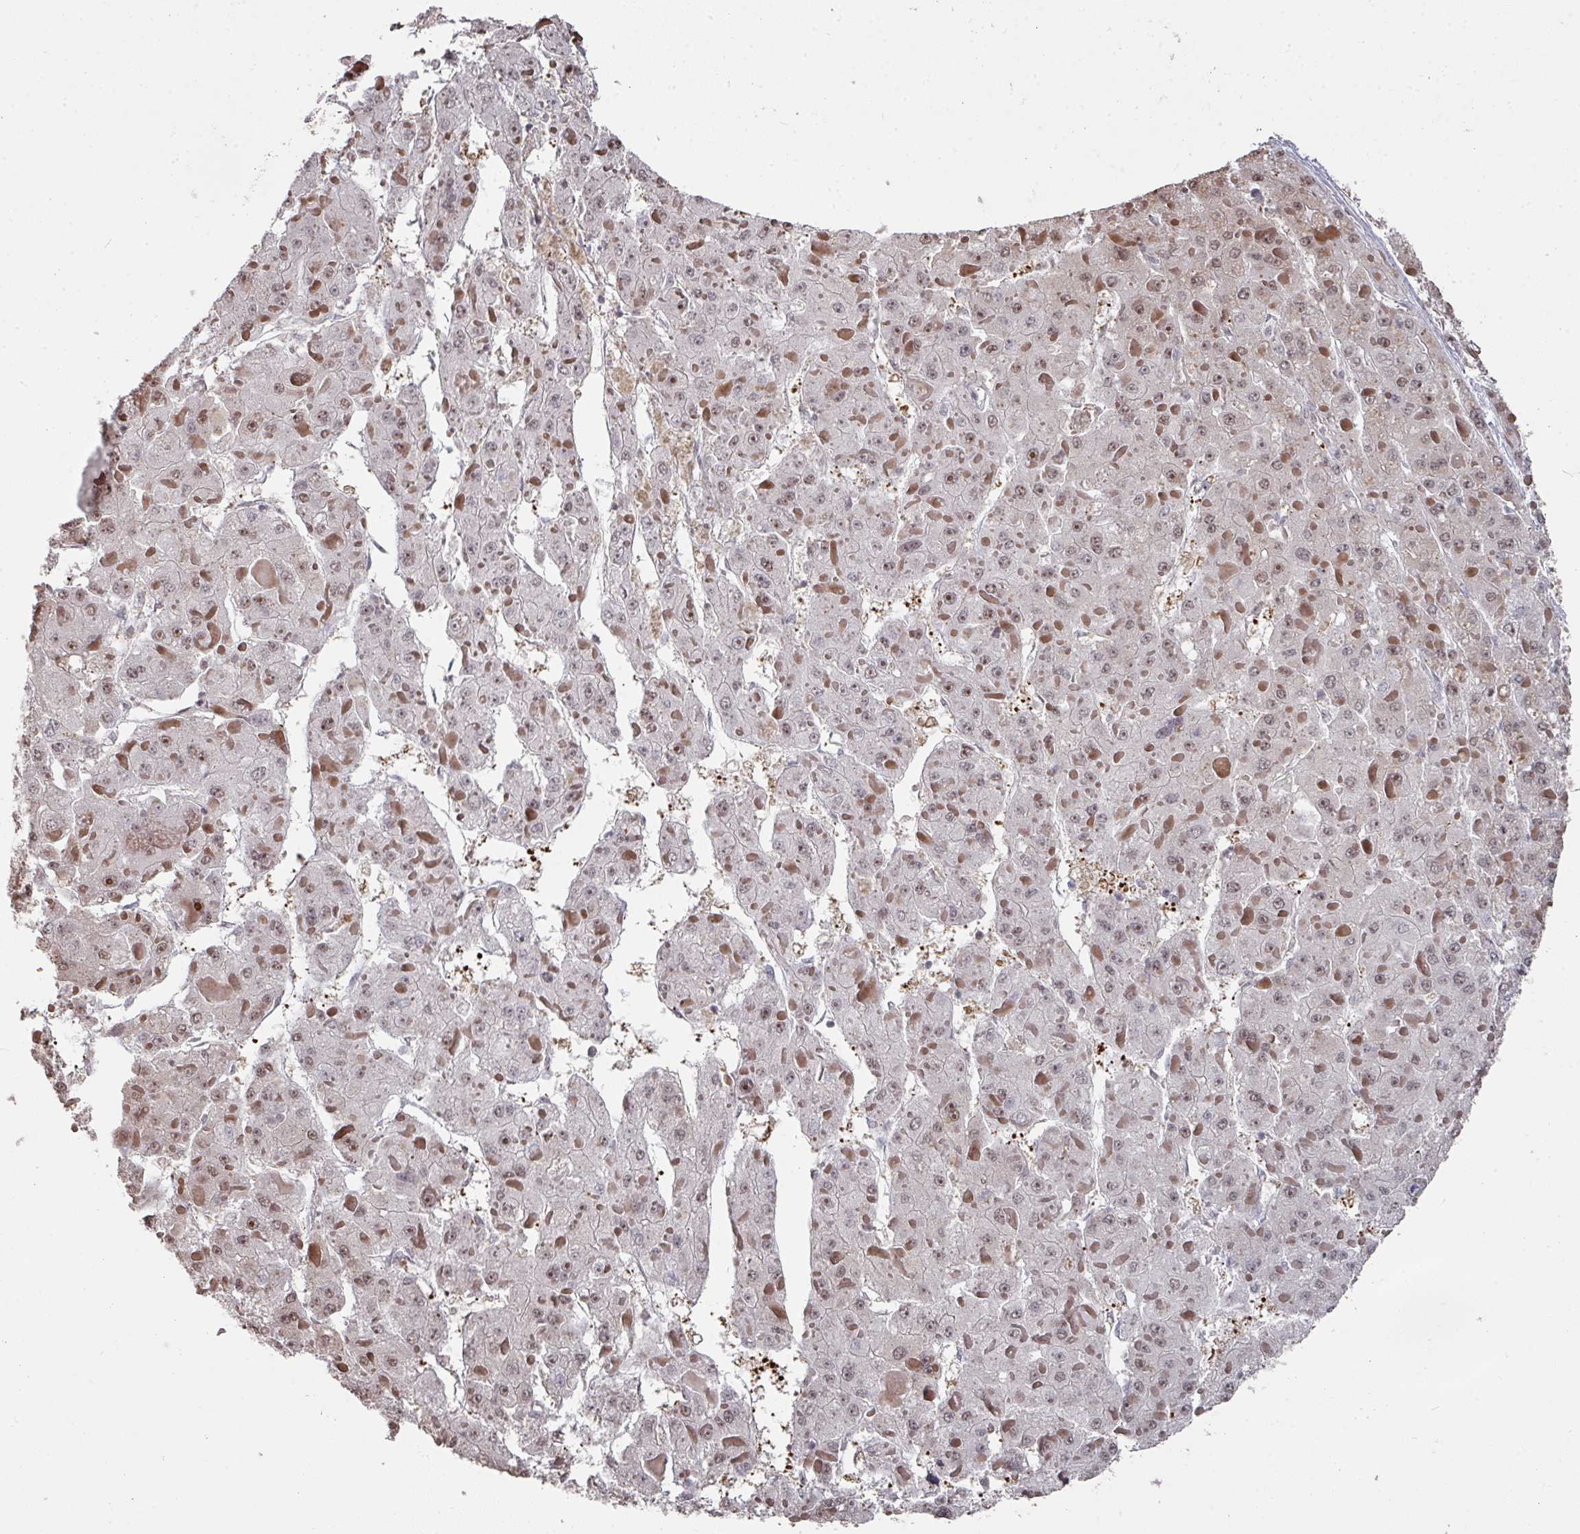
{"staining": {"intensity": "weak", "quantity": "25%-75%", "location": "cytoplasmic/membranous,nuclear"}, "tissue": "liver cancer", "cell_type": "Tumor cells", "image_type": "cancer", "snomed": [{"axis": "morphology", "description": "Carcinoma, Hepatocellular, NOS"}, {"axis": "topography", "description": "Liver"}], "caption": "Immunohistochemical staining of human liver hepatocellular carcinoma reveals low levels of weak cytoplasmic/membranous and nuclear expression in approximately 25%-75% of tumor cells.", "gene": "CA7", "patient": {"sex": "female", "age": 73}}